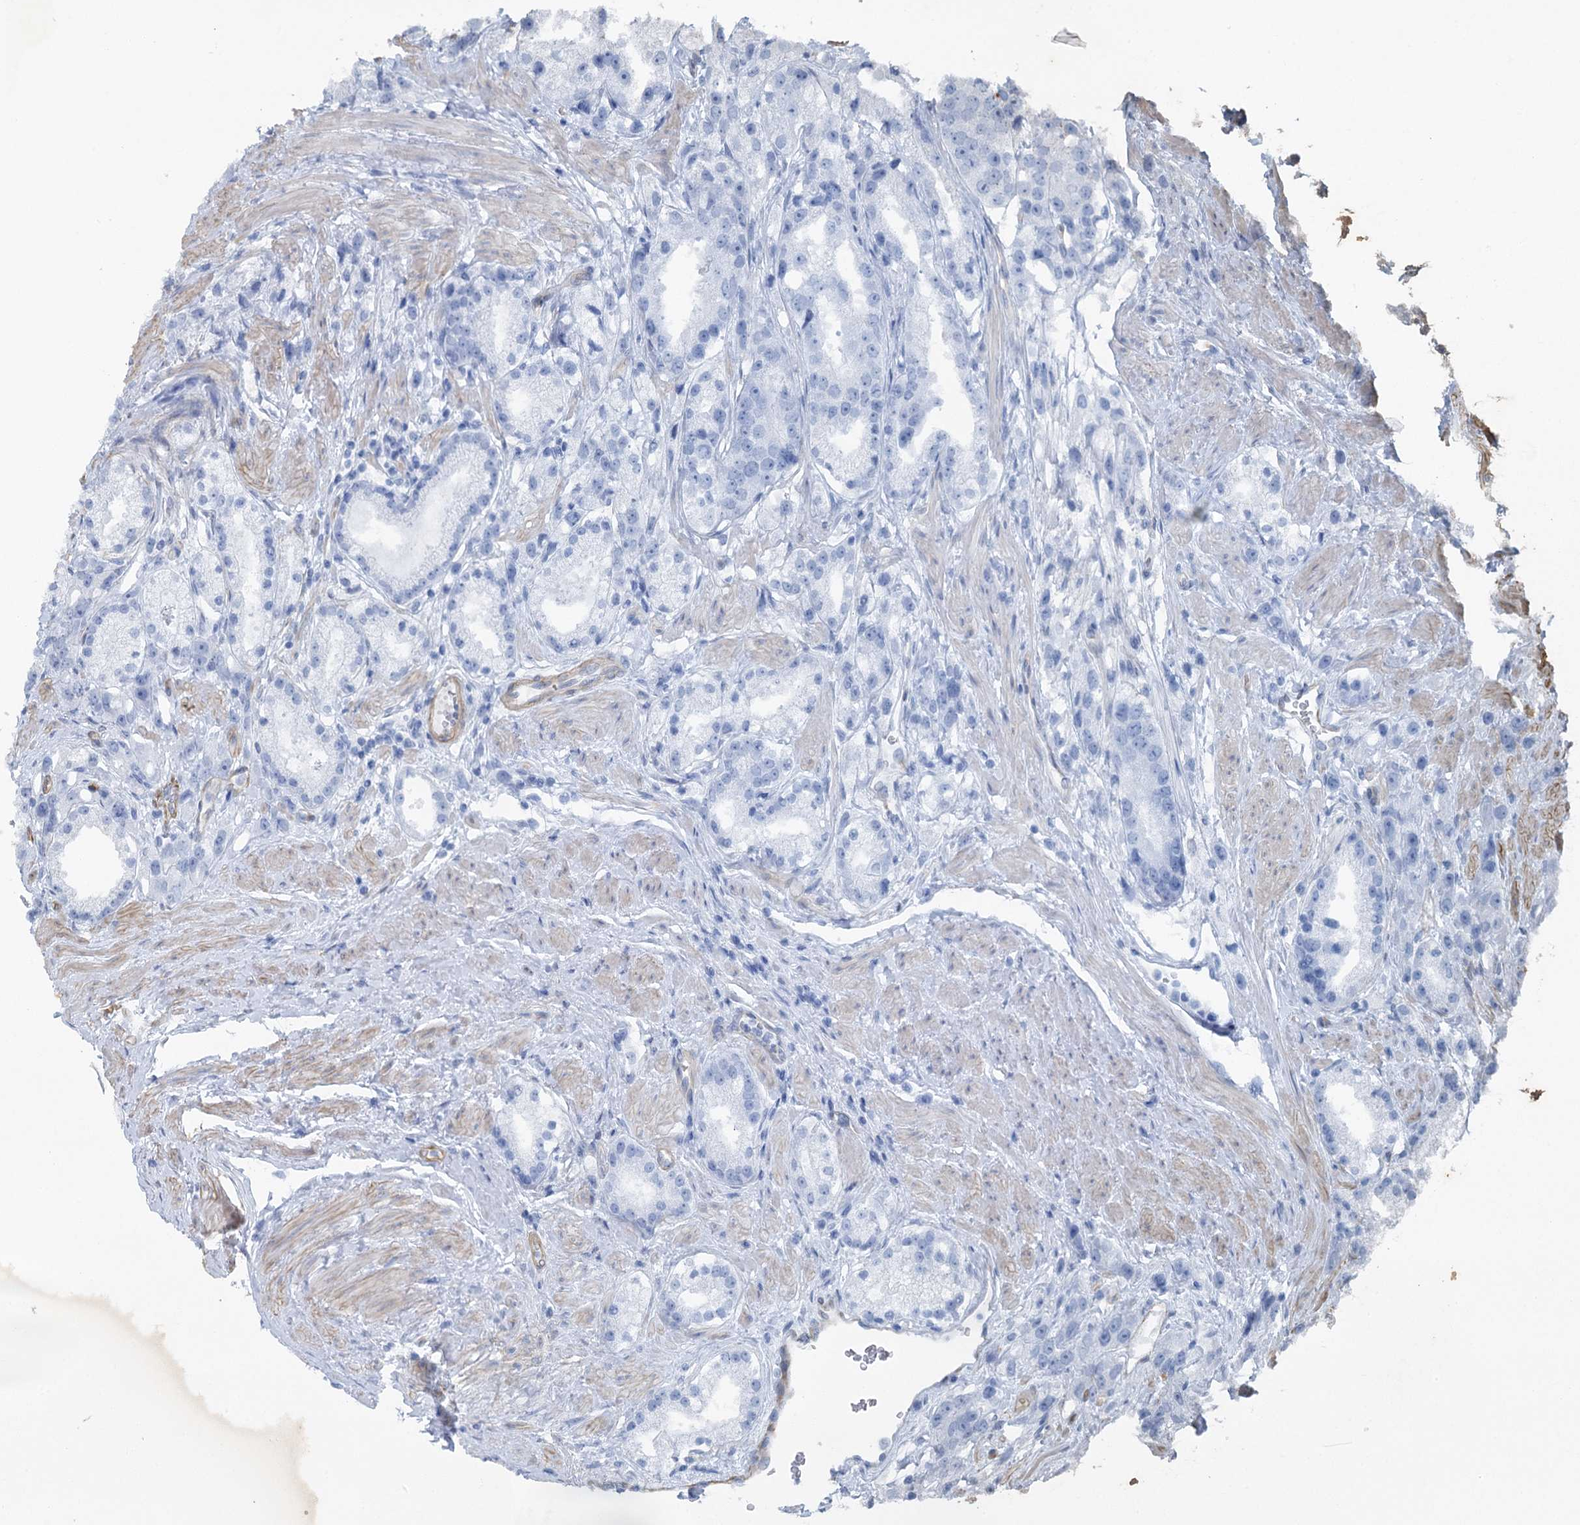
{"staining": {"intensity": "negative", "quantity": "none", "location": "none"}, "tissue": "prostate cancer", "cell_type": "Tumor cells", "image_type": "cancer", "snomed": [{"axis": "morphology", "description": "Adenocarcinoma, NOS"}, {"axis": "topography", "description": "Prostate"}], "caption": "This is an IHC image of human prostate cancer (adenocarcinoma). There is no staining in tumor cells.", "gene": "IQSEC1", "patient": {"sex": "male", "age": 79}}